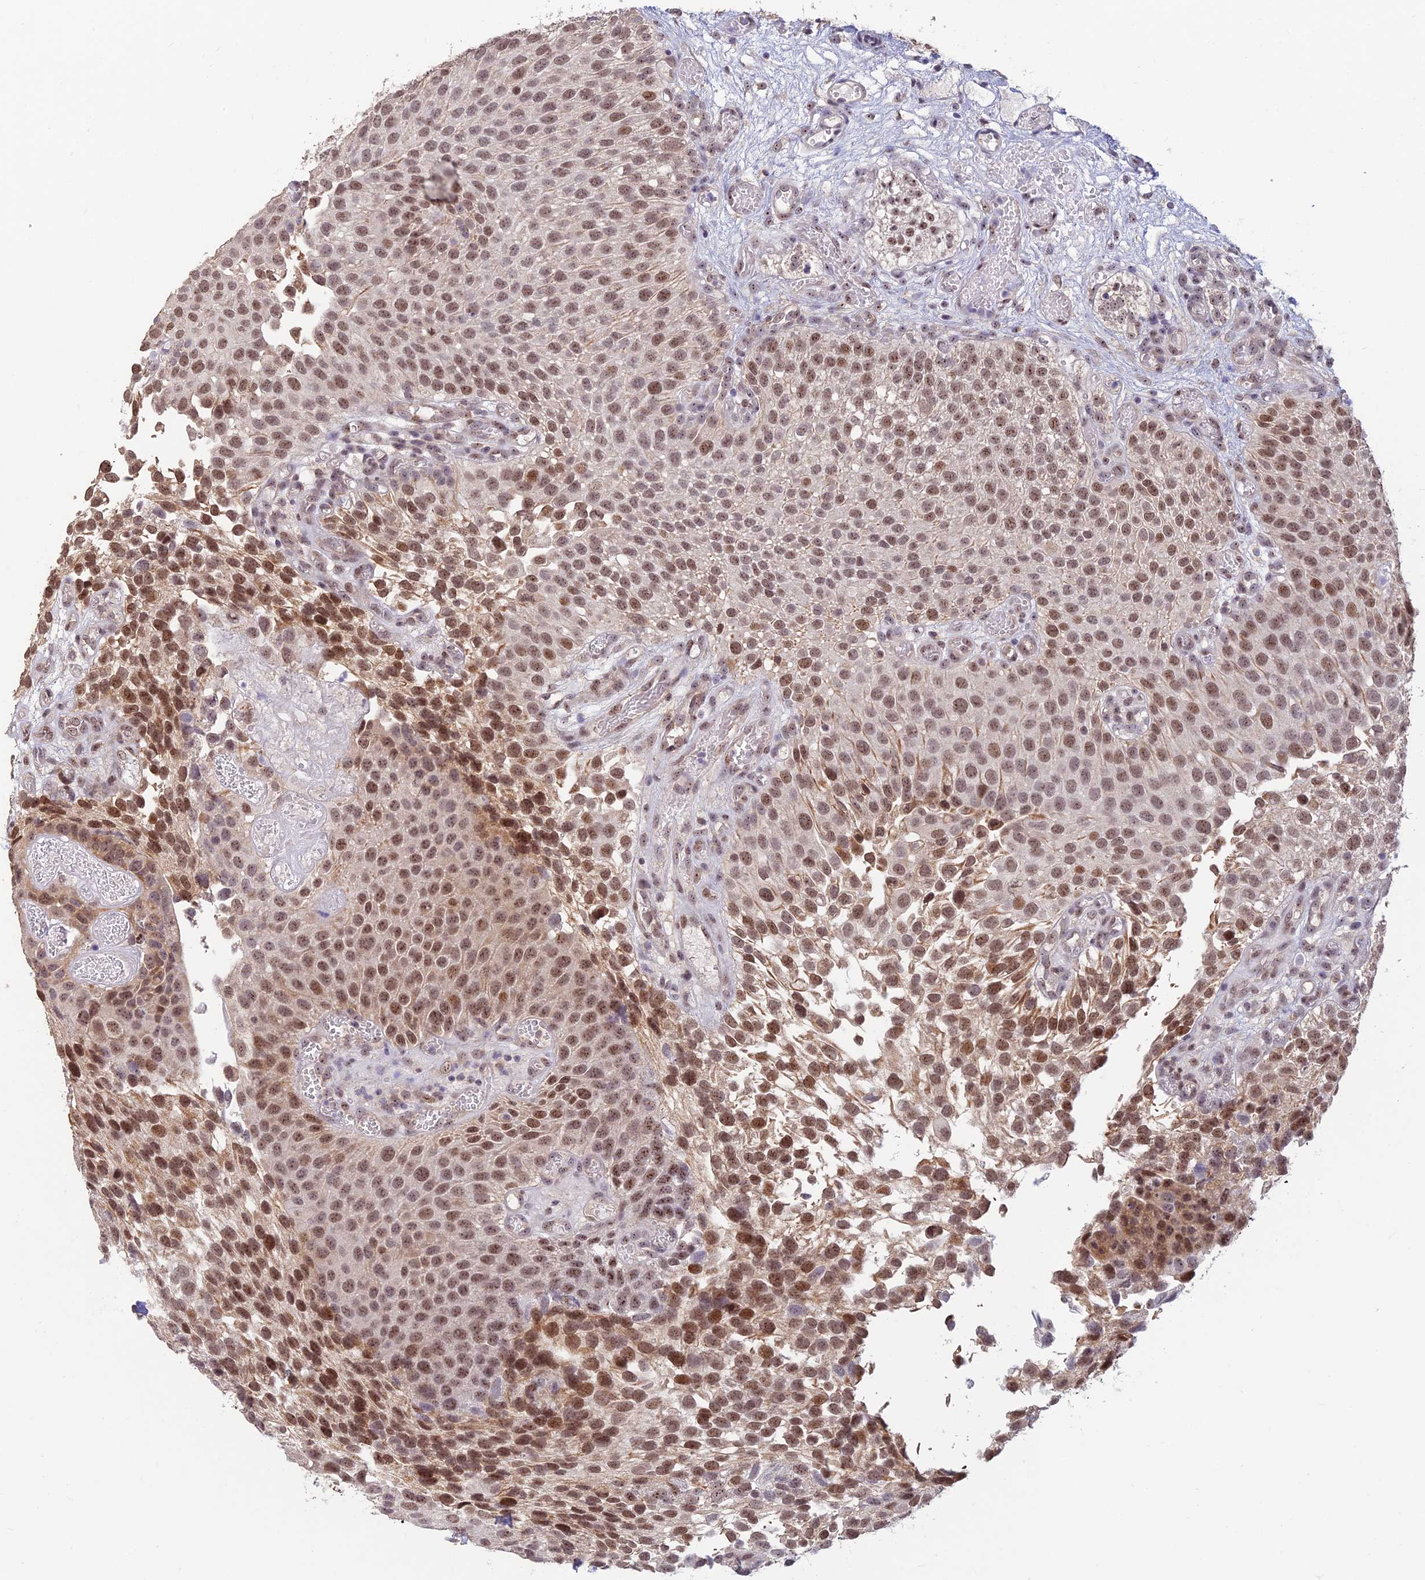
{"staining": {"intensity": "moderate", "quantity": ">75%", "location": "cytoplasmic/membranous,nuclear"}, "tissue": "urothelial cancer", "cell_type": "Tumor cells", "image_type": "cancer", "snomed": [{"axis": "morphology", "description": "Urothelial carcinoma, Low grade"}, {"axis": "topography", "description": "Urinary bladder"}], "caption": "Immunohistochemical staining of low-grade urothelial carcinoma reveals moderate cytoplasmic/membranous and nuclear protein expression in about >75% of tumor cells.", "gene": "POLR1G", "patient": {"sex": "male", "age": 89}}